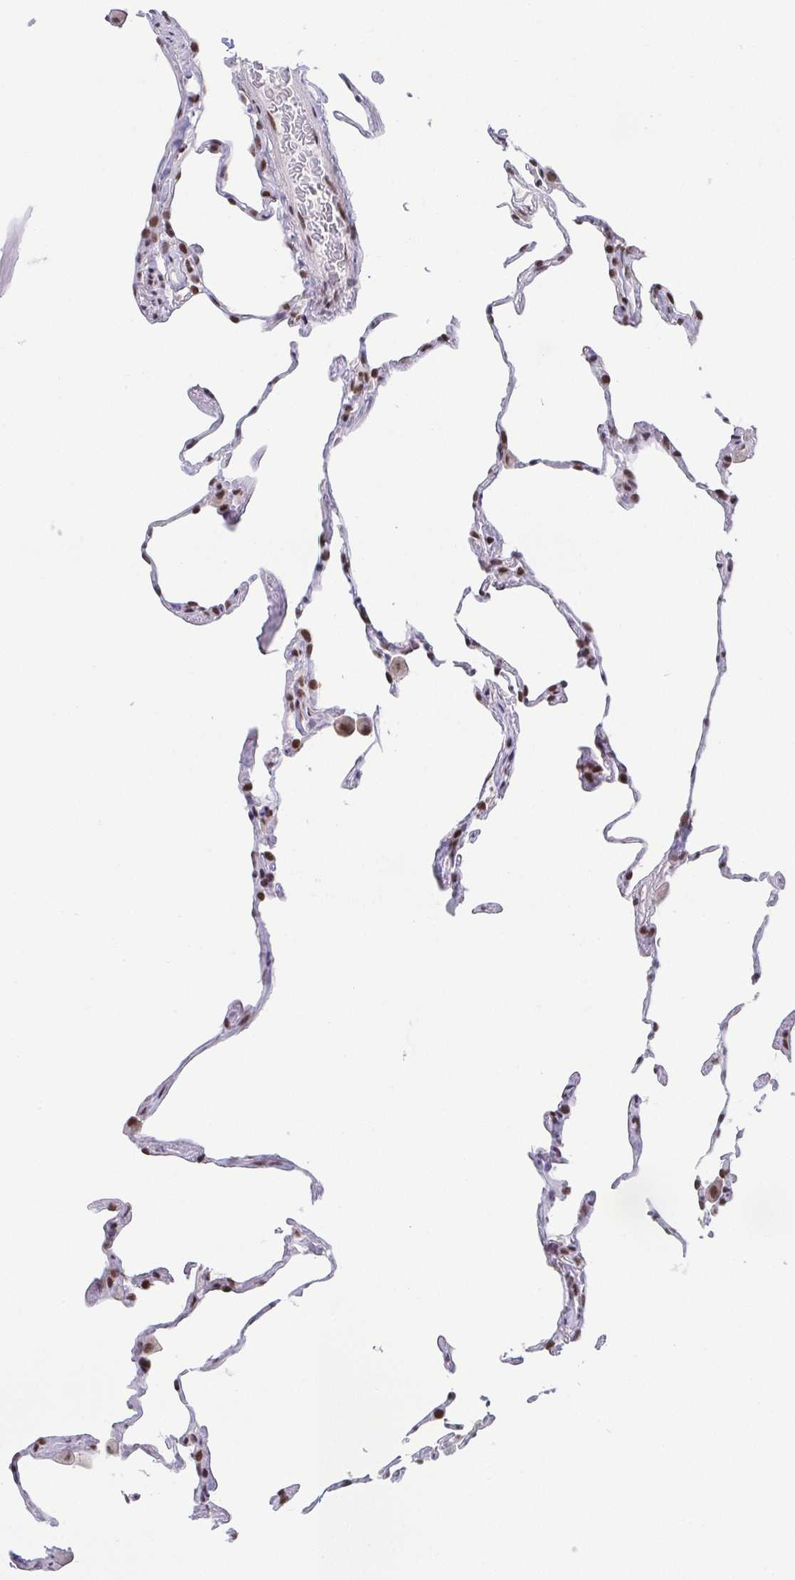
{"staining": {"intensity": "moderate", "quantity": "25%-75%", "location": "cytoplasmic/membranous"}, "tissue": "lung", "cell_type": "Alveolar cells", "image_type": "normal", "snomed": [{"axis": "morphology", "description": "Normal tissue, NOS"}, {"axis": "topography", "description": "Lung"}], "caption": "The micrograph reveals a brown stain indicating the presence of a protein in the cytoplasmic/membranous of alveolar cells in lung.", "gene": "CTCF", "patient": {"sex": "female", "age": 57}}